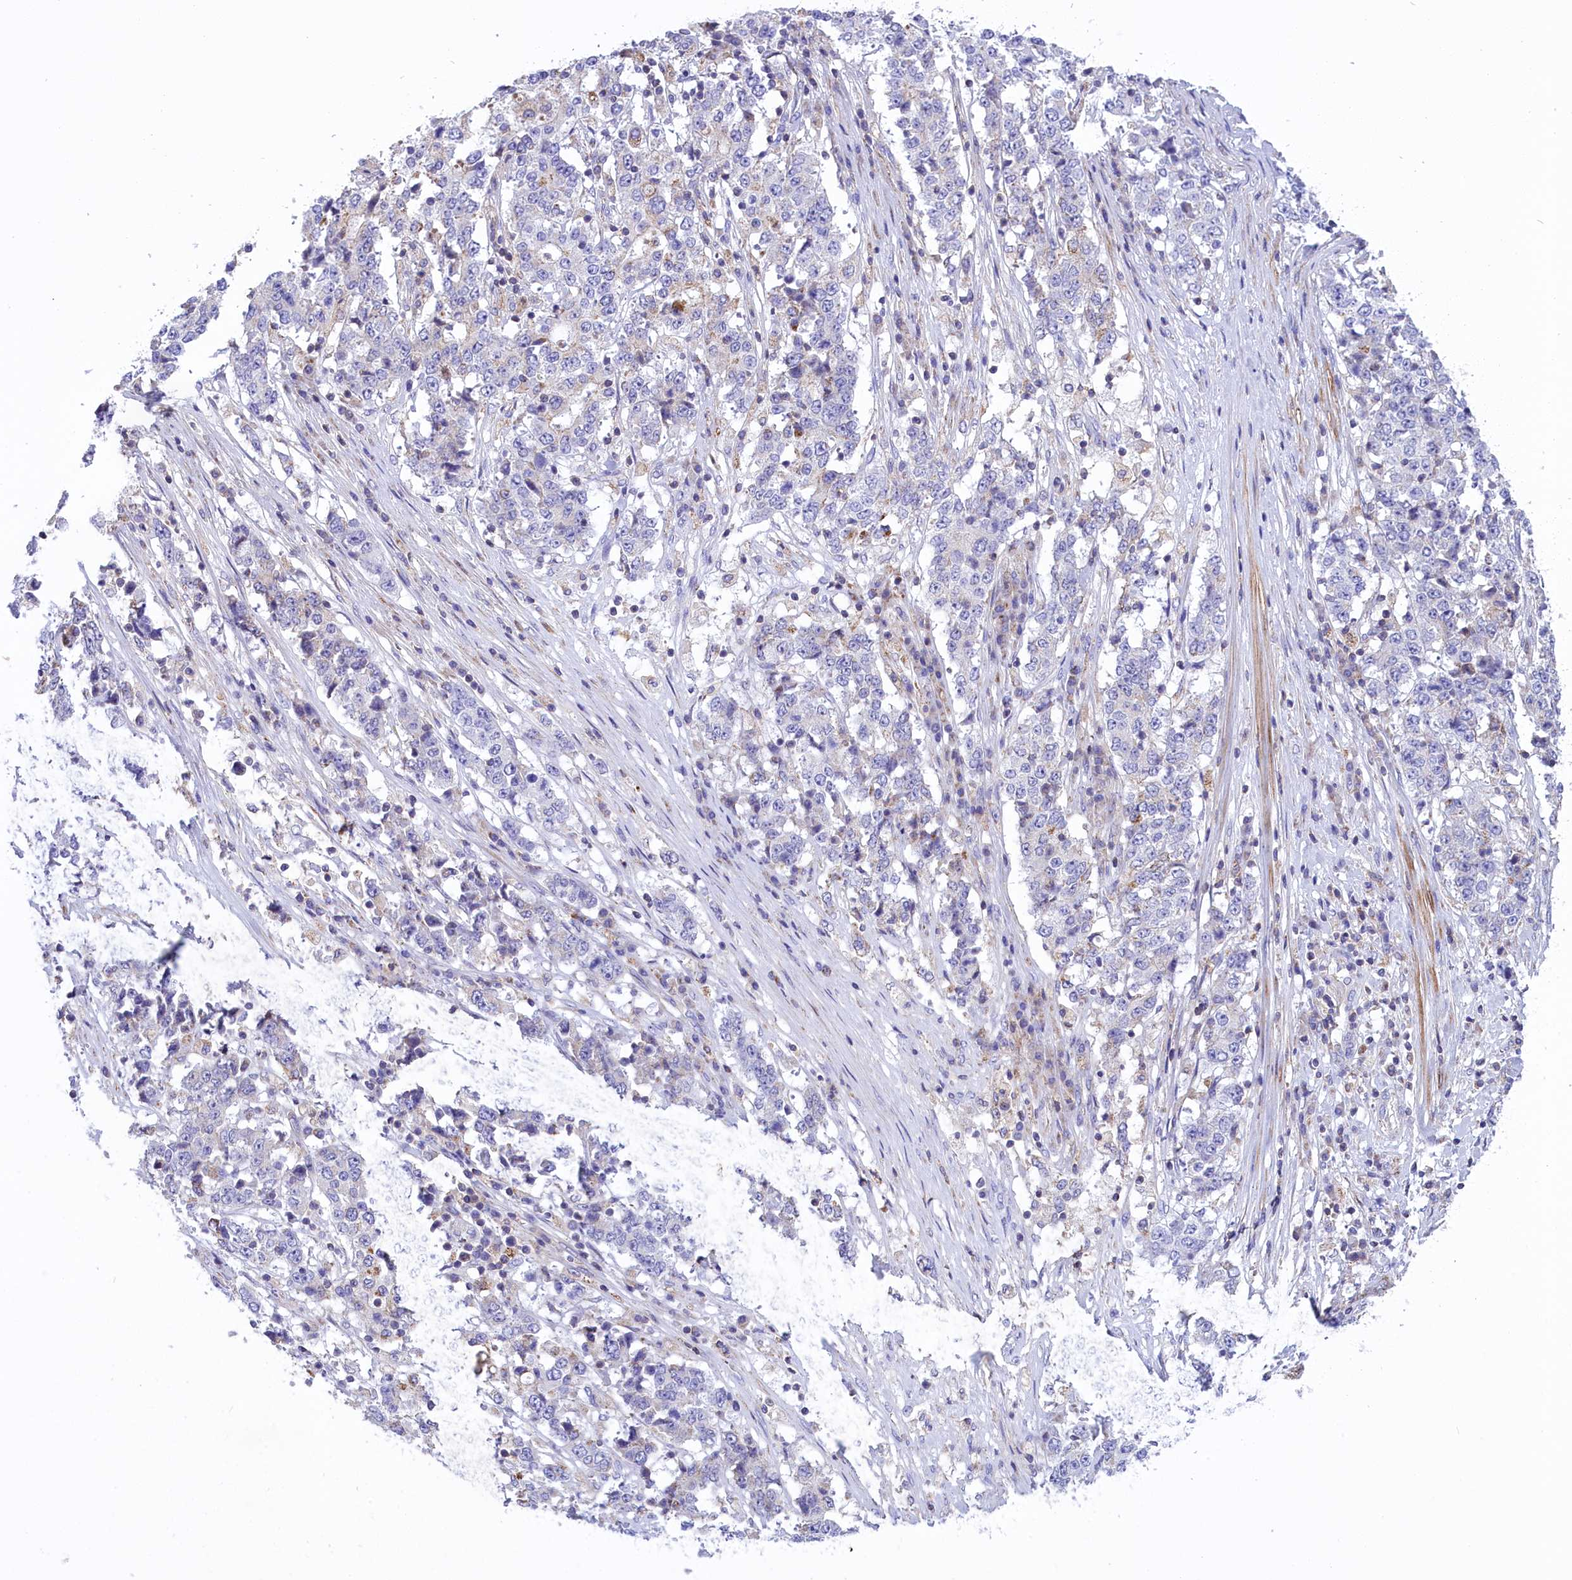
{"staining": {"intensity": "negative", "quantity": "none", "location": "none"}, "tissue": "stomach cancer", "cell_type": "Tumor cells", "image_type": "cancer", "snomed": [{"axis": "morphology", "description": "Adenocarcinoma, NOS"}, {"axis": "topography", "description": "Stomach"}], "caption": "Immunohistochemical staining of human stomach cancer (adenocarcinoma) demonstrates no significant expression in tumor cells.", "gene": "CORO7-PAM16", "patient": {"sex": "male", "age": 59}}